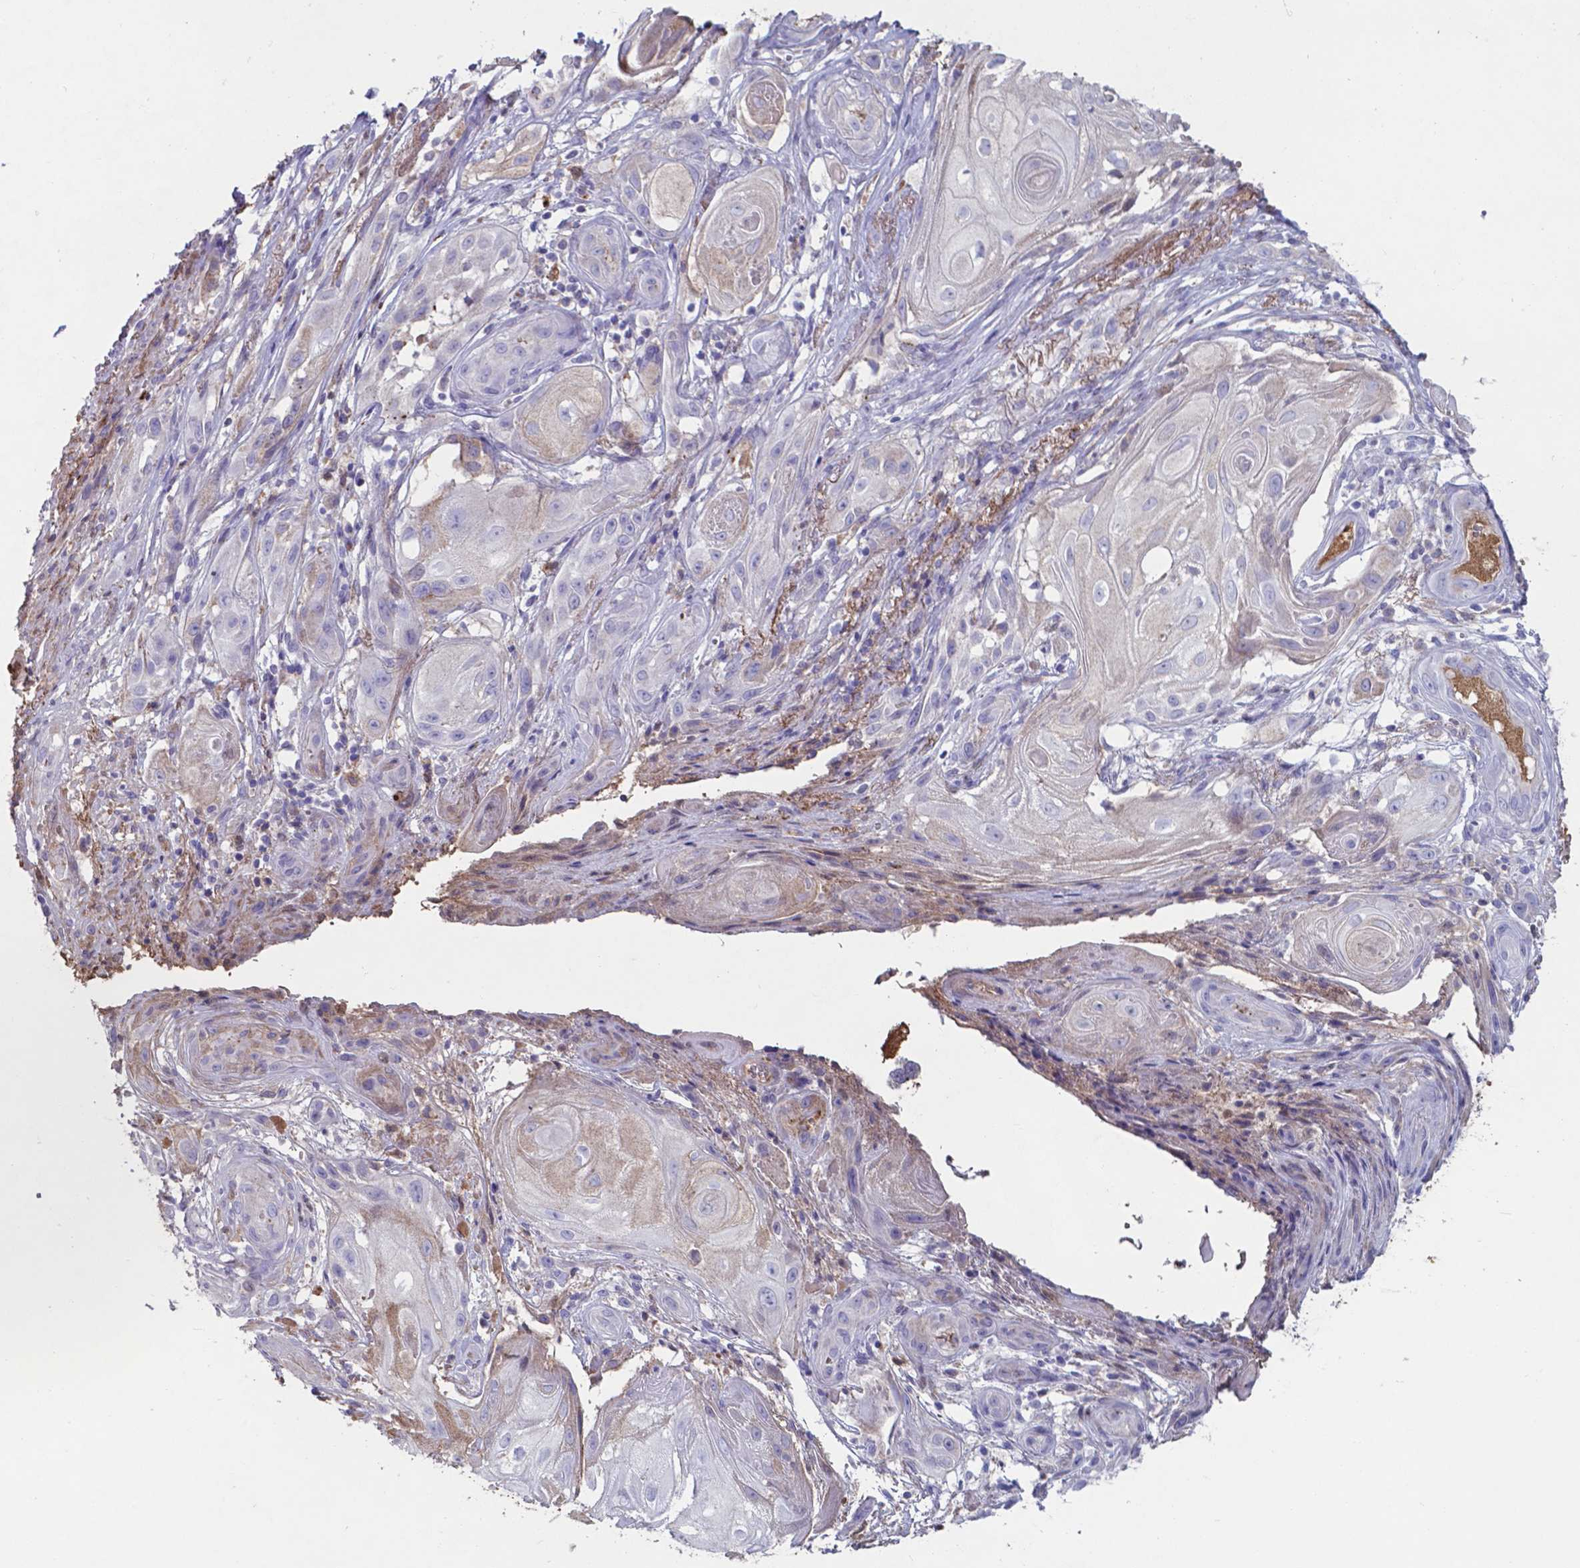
{"staining": {"intensity": "negative", "quantity": "none", "location": "none"}, "tissue": "skin cancer", "cell_type": "Tumor cells", "image_type": "cancer", "snomed": [{"axis": "morphology", "description": "Squamous cell carcinoma, NOS"}, {"axis": "topography", "description": "Skin"}], "caption": "There is no significant positivity in tumor cells of skin cancer. (DAB IHC with hematoxylin counter stain).", "gene": "SERPINA1", "patient": {"sex": "male", "age": 62}}